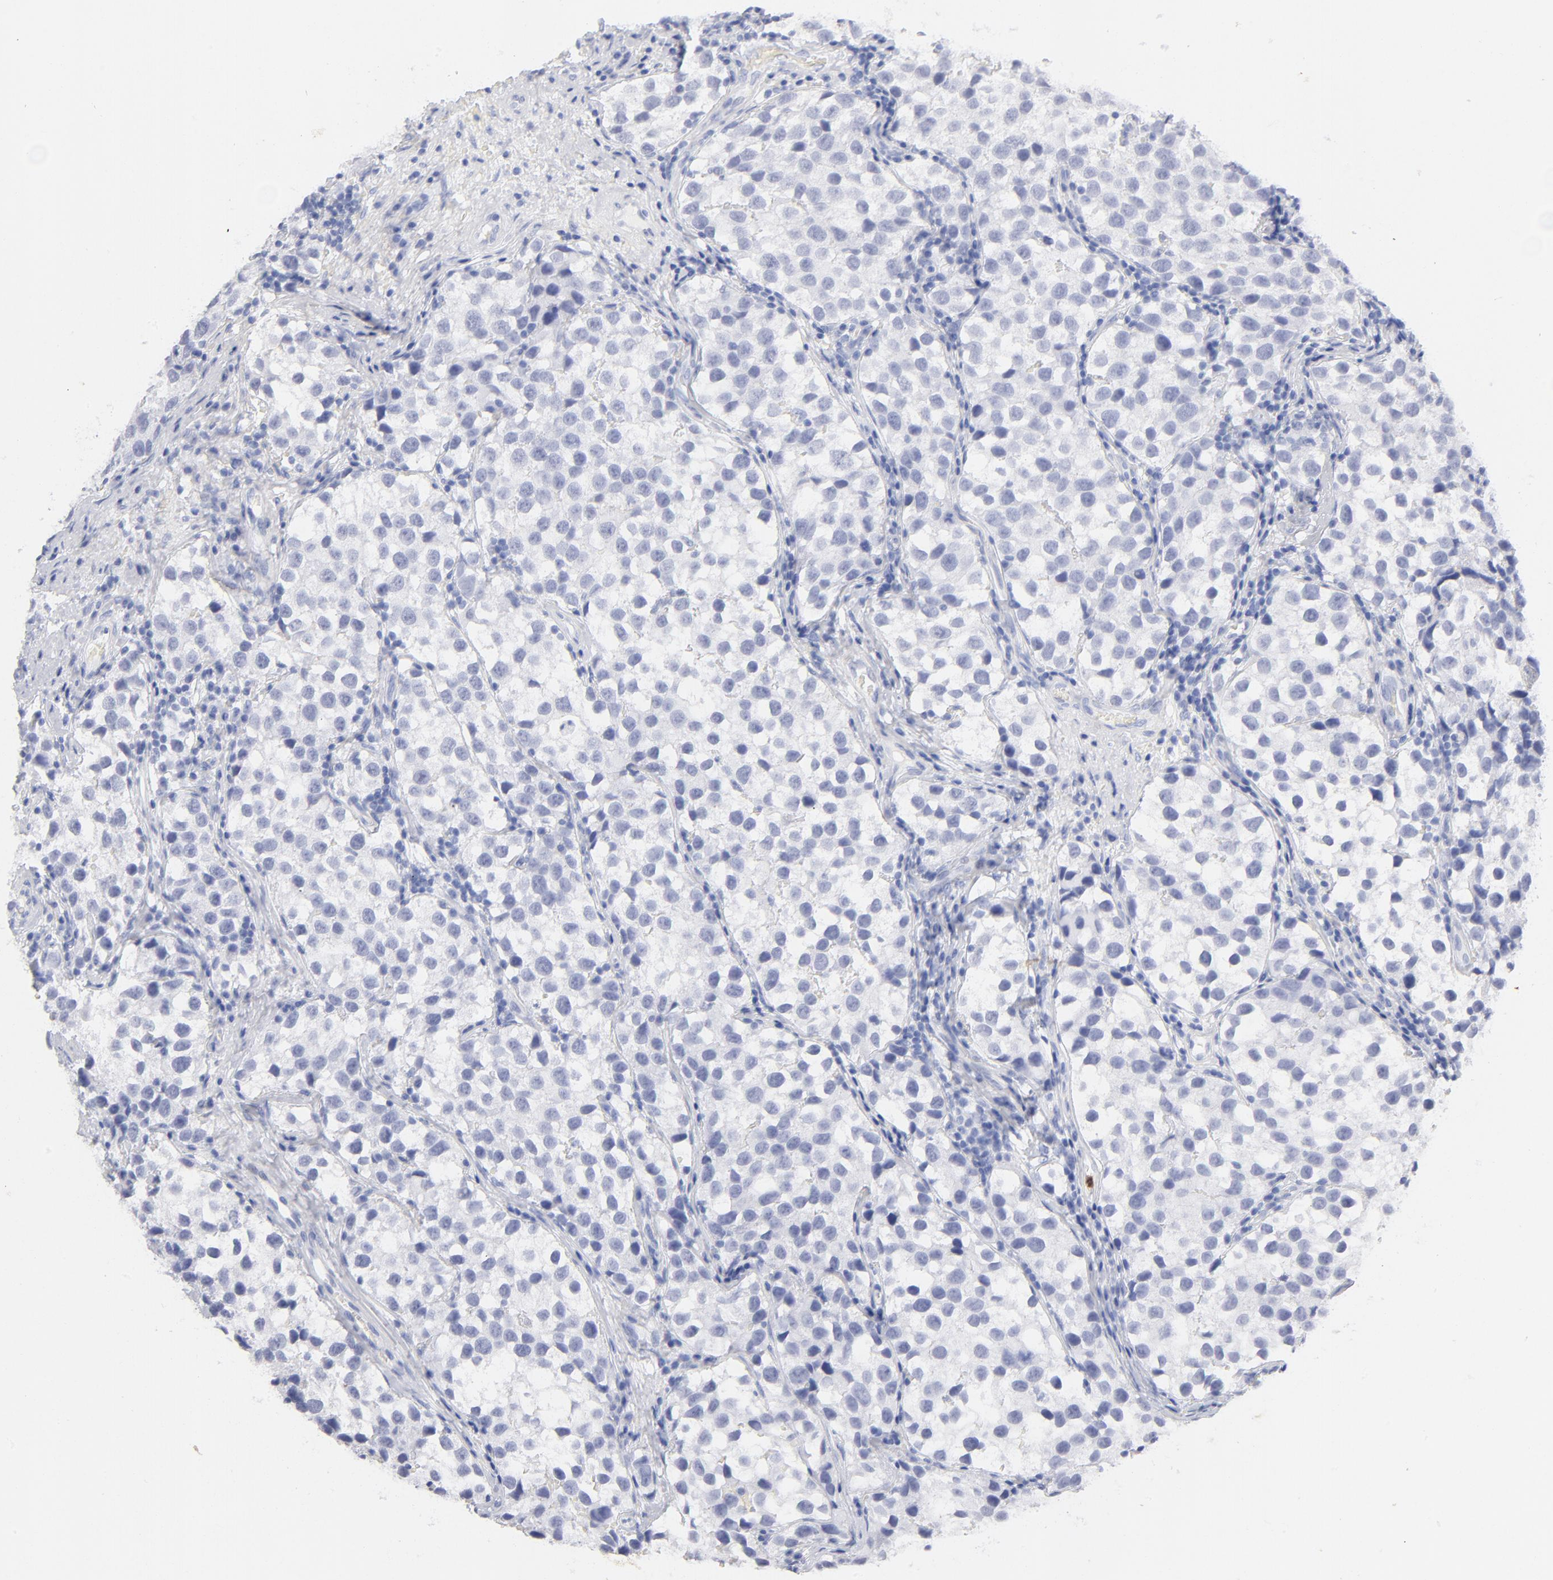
{"staining": {"intensity": "negative", "quantity": "none", "location": "none"}, "tissue": "testis cancer", "cell_type": "Tumor cells", "image_type": "cancer", "snomed": [{"axis": "morphology", "description": "Seminoma, NOS"}, {"axis": "topography", "description": "Testis"}], "caption": "An image of human testis cancer is negative for staining in tumor cells.", "gene": "ARG1", "patient": {"sex": "male", "age": 39}}